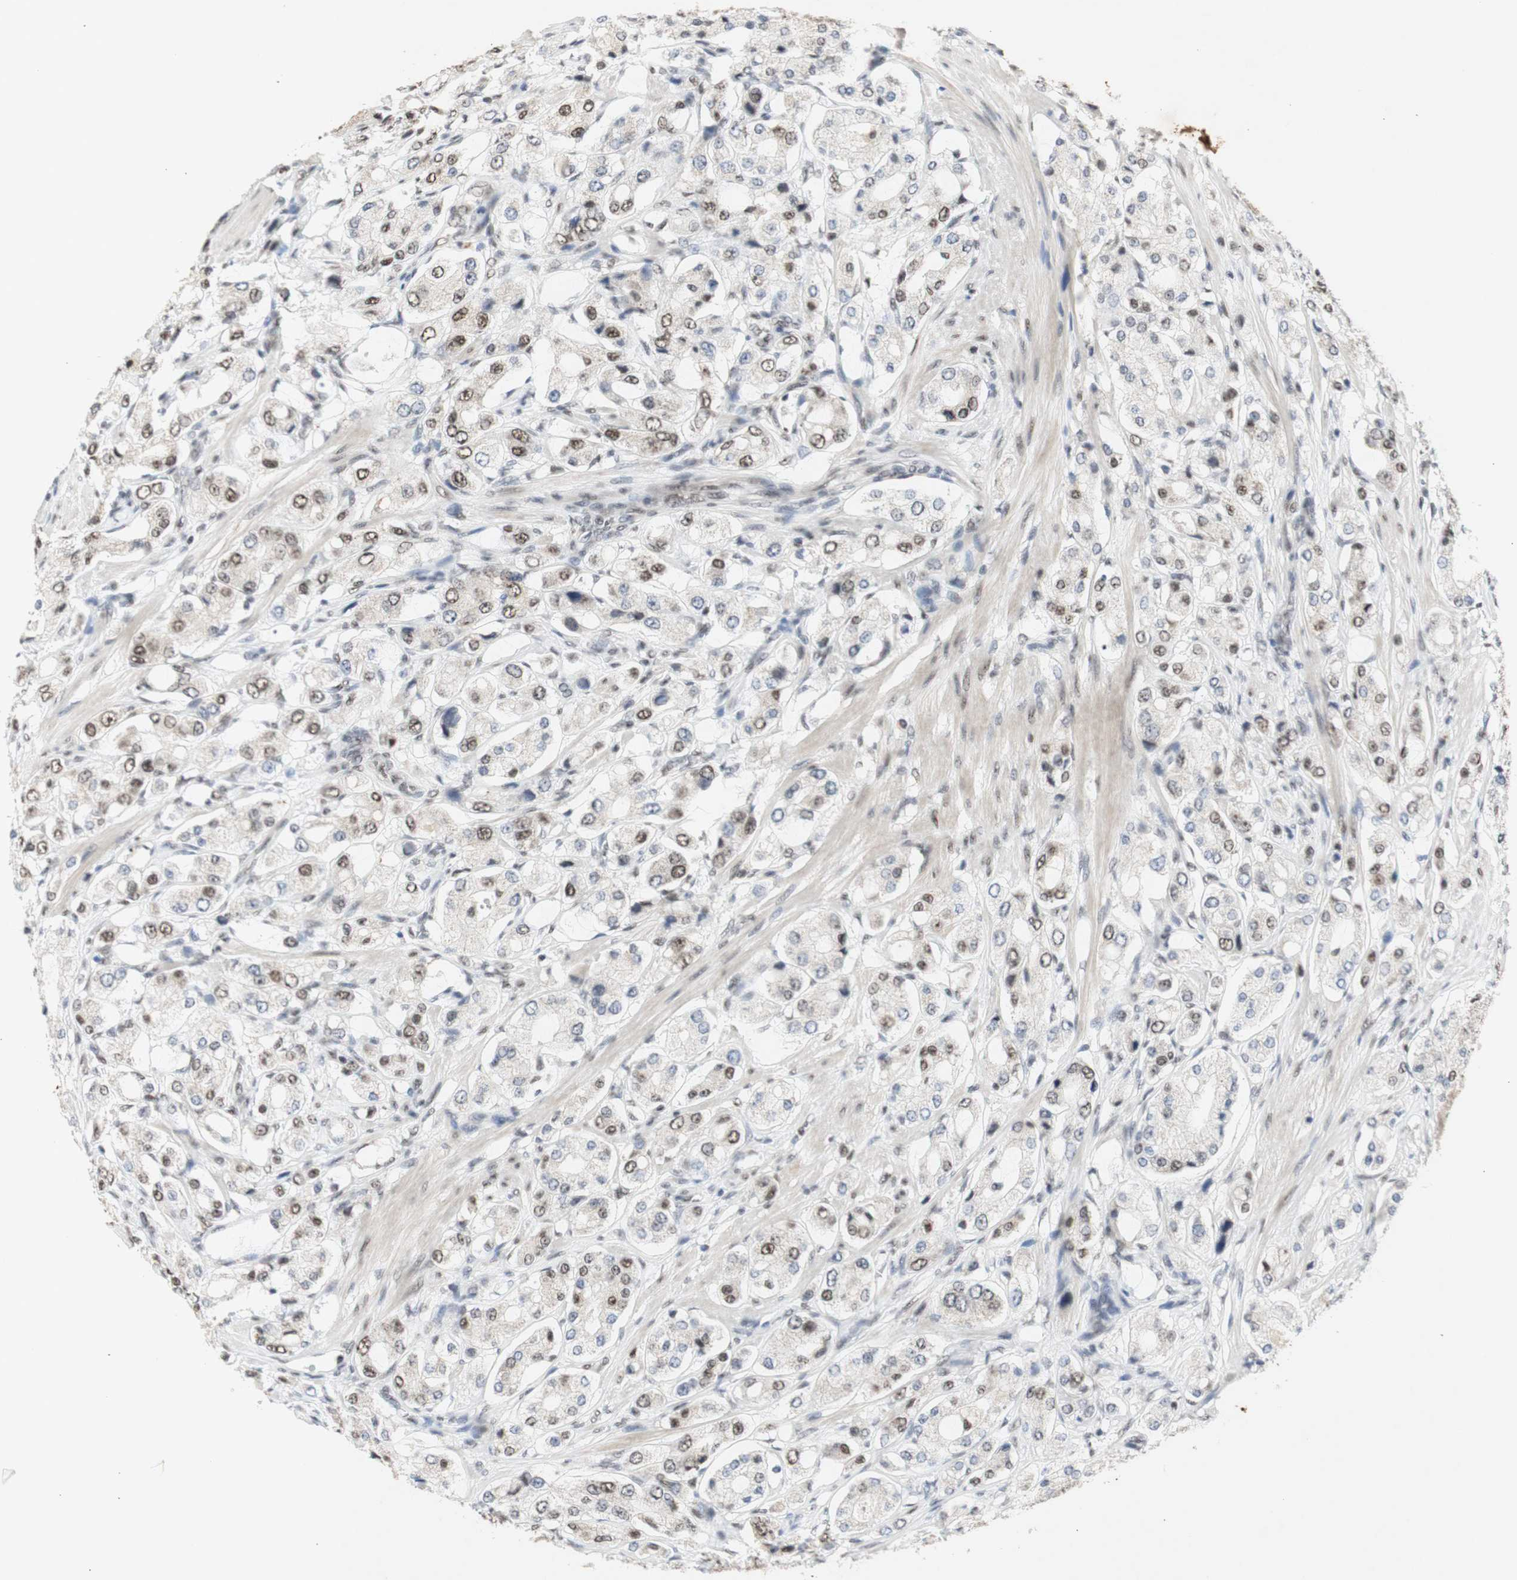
{"staining": {"intensity": "moderate", "quantity": "25%-75%", "location": "cytoplasmic/membranous"}, "tissue": "prostate cancer", "cell_type": "Tumor cells", "image_type": "cancer", "snomed": [{"axis": "morphology", "description": "Adenocarcinoma, High grade"}, {"axis": "topography", "description": "Prostate"}], "caption": "IHC histopathology image of neoplastic tissue: human prostate cancer (adenocarcinoma (high-grade)) stained using IHC exhibits medium levels of moderate protein expression localized specifically in the cytoplasmic/membranous of tumor cells, appearing as a cytoplasmic/membranous brown color.", "gene": "SNRPB", "patient": {"sex": "male", "age": 65}}